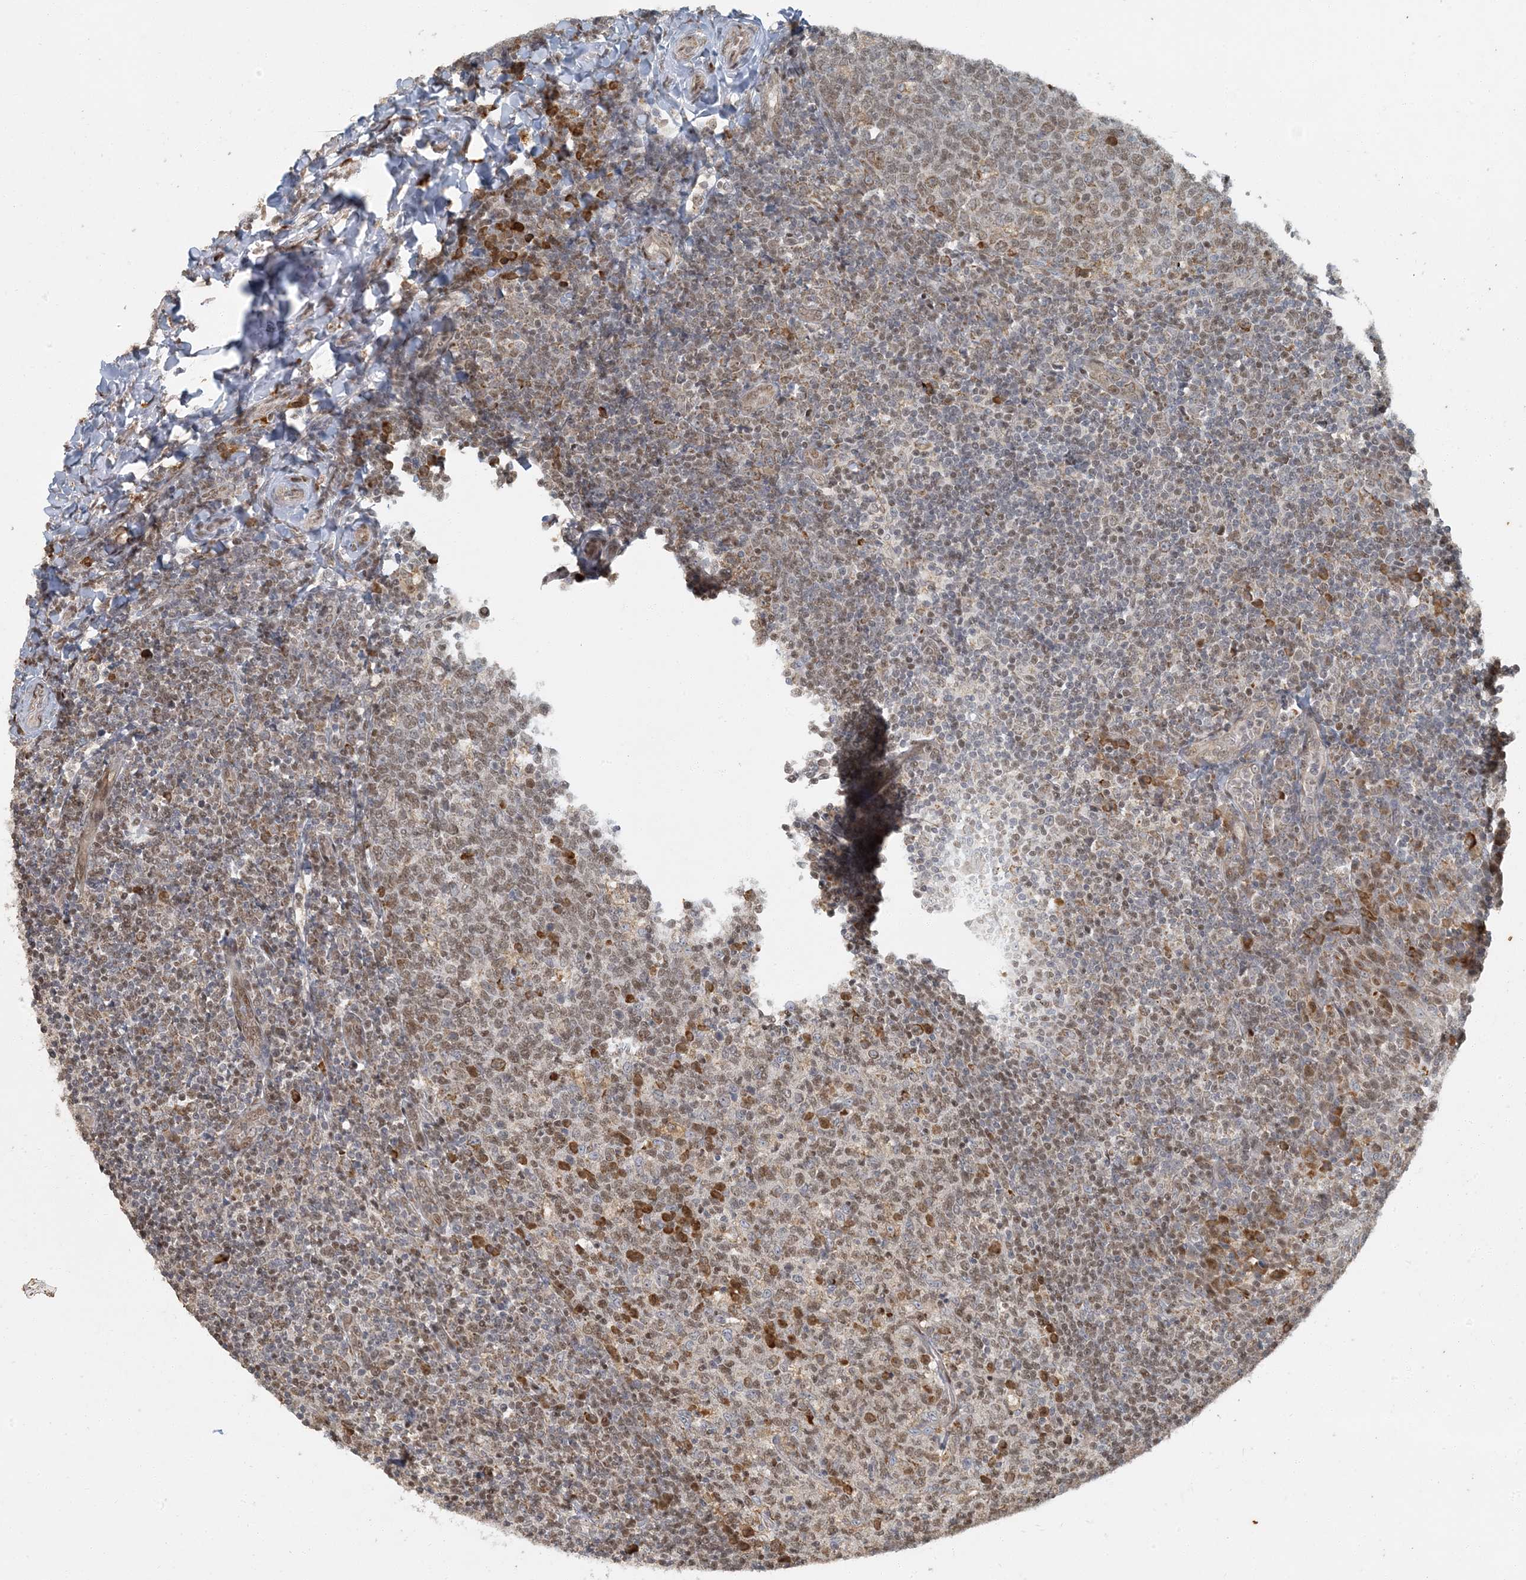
{"staining": {"intensity": "moderate", "quantity": ">75%", "location": "cytoplasmic/membranous,nuclear"}, "tissue": "tonsil", "cell_type": "Germinal center cells", "image_type": "normal", "snomed": [{"axis": "morphology", "description": "Normal tissue, NOS"}, {"axis": "topography", "description": "Tonsil"}], "caption": "Tonsil stained for a protein shows moderate cytoplasmic/membranous,nuclear positivity in germinal center cells. Immunohistochemistry stains the protein of interest in brown and the nuclei are stained blue.", "gene": "AK9", "patient": {"sex": "female", "age": 19}}